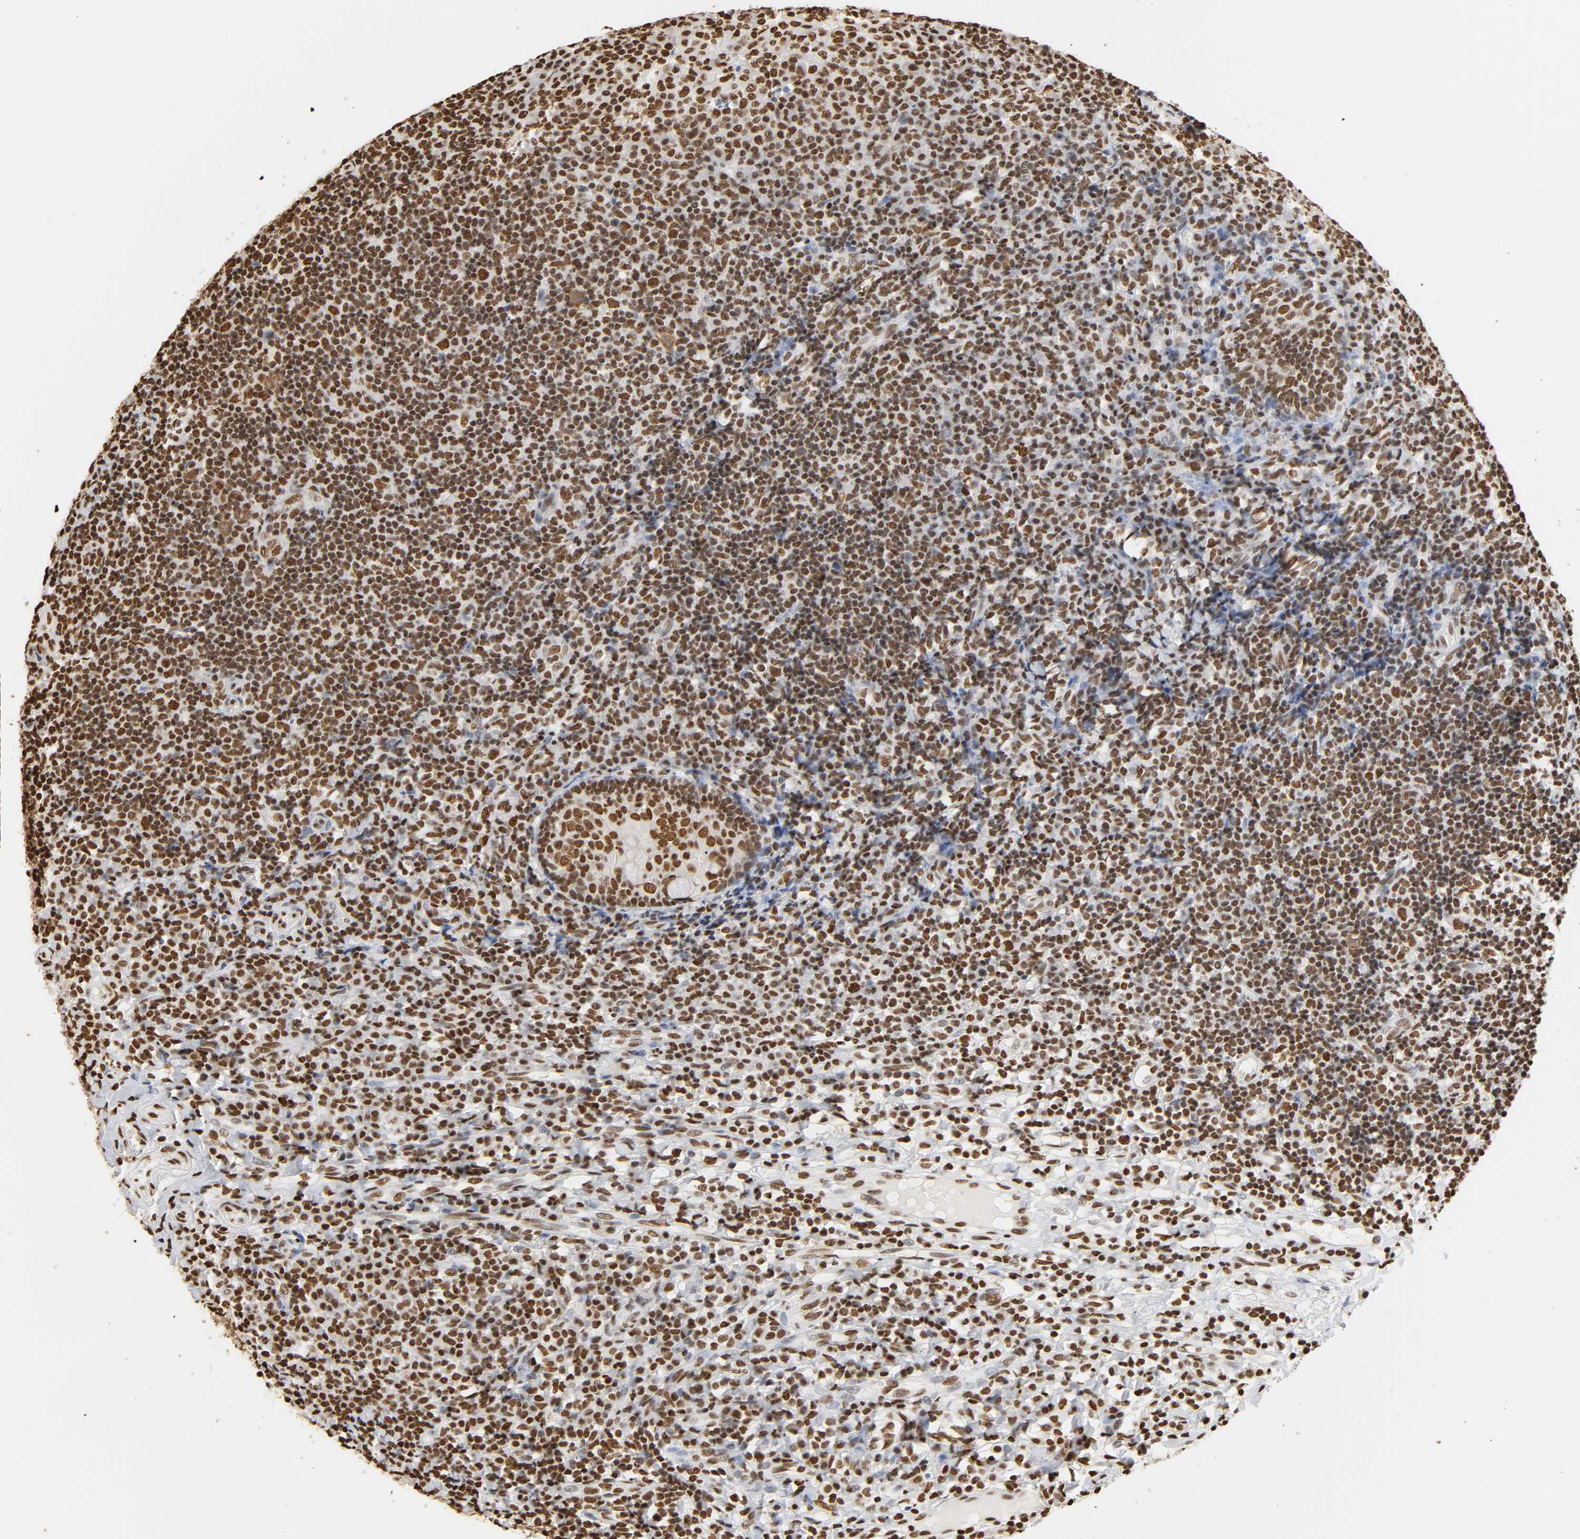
{"staining": {"intensity": "moderate", "quantity": ">75%", "location": "nuclear"}, "tissue": "tonsil", "cell_type": "Germinal center cells", "image_type": "normal", "snomed": [{"axis": "morphology", "description": "Normal tissue, NOS"}, {"axis": "topography", "description": "Tonsil"}], "caption": "The immunohistochemical stain labels moderate nuclear expression in germinal center cells of benign tonsil. (DAB = brown stain, brightfield microscopy at high magnification).", "gene": "HNRNPC", "patient": {"sex": "female", "age": 40}}